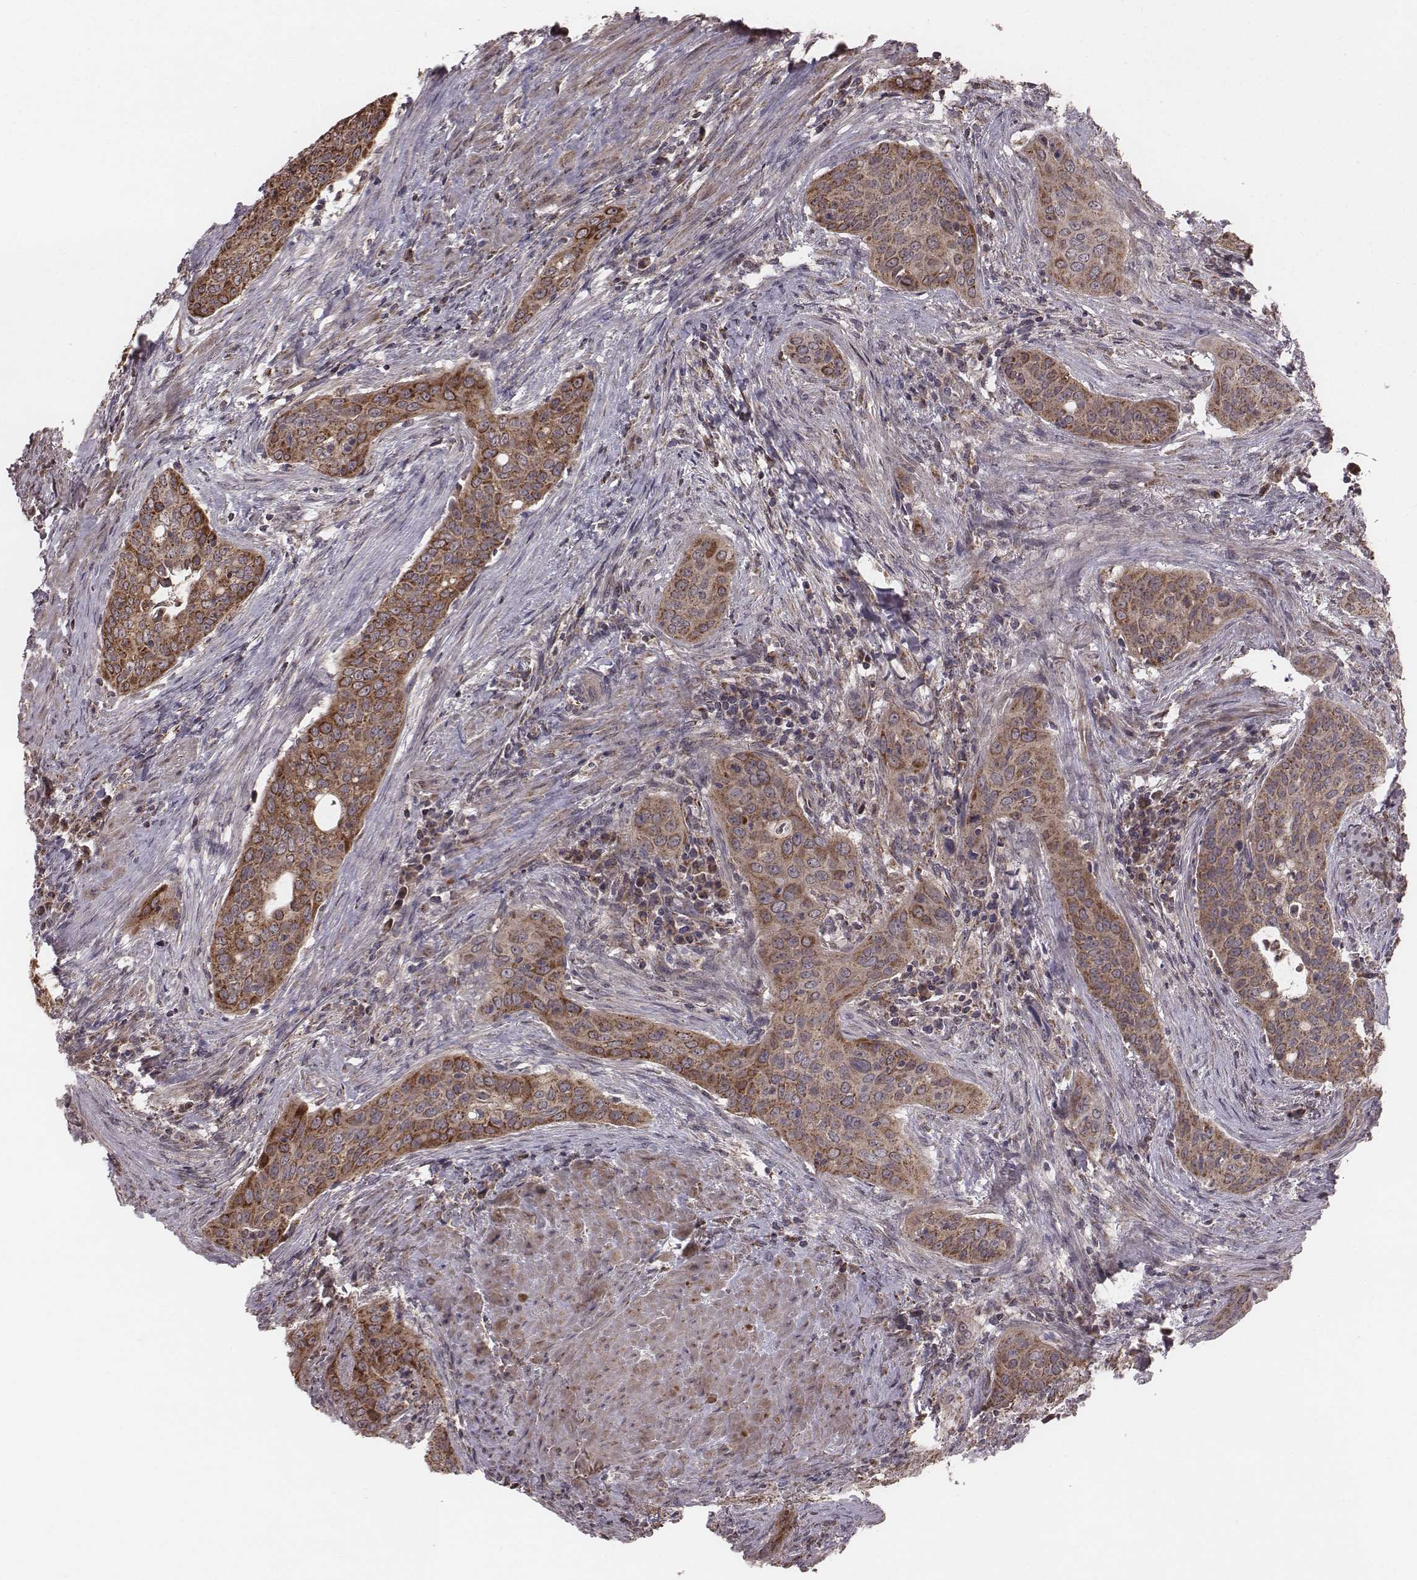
{"staining": {"intensity": "strong", "quantity": ">75%", "location": "cytoplasmic/membranous"}, "tissue": "urothelial cancer", "cell_type": "Tumor cells", "image_type": "cancer", "snomed": [{"axis": "morphology", "description": "Urothelial carcinoma, High grade"}, {"axis": "topography", "description": "Urinary bladder"}], "caption": "Protein expression analysis of human urothelial carcinoma (high-grade) reveals strong cytoplasmic/membranous positivity in approximately >75% of tumor cells.", "gene": "PDCD2L", "patient": {"sex": "male", "age": 82}}